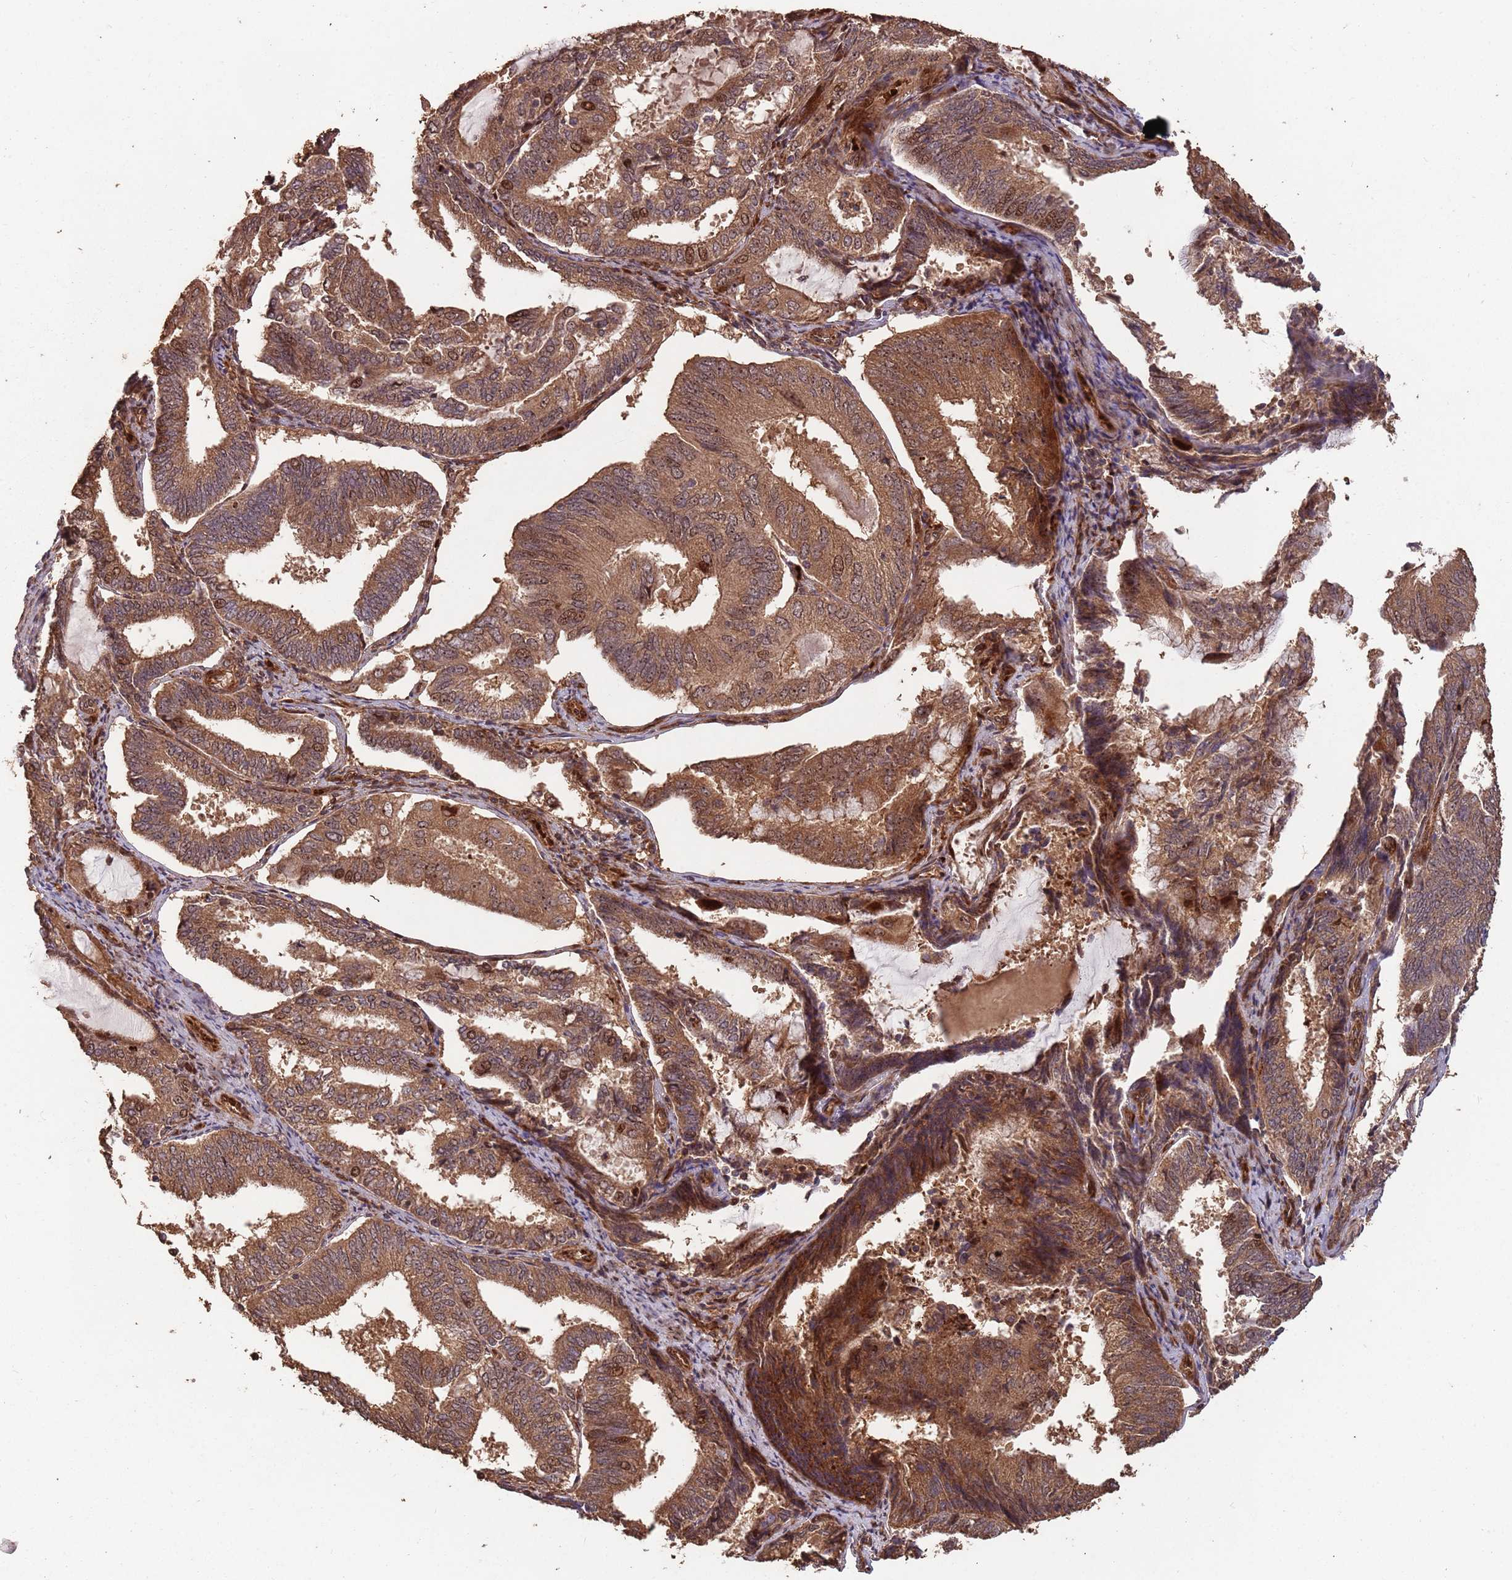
{"staining": {"intensity": "moderate", "quantity": ">75%", "location": "cytoplasmic/membranous,nuclear"}, "tissue": "endometrial cancer", "cell_type": "Tumor cells", "image_type": "cancer", "snomed": [{"axis": "morphology", "description": "Adenocarcinoma, NOS"}, {"axis": "topography", "description": "Endometrium"}], "caption": "The immunohistochemical stain shows moderate cytoplasmic/membranous and nuclear positivity in tumor cells of endometrial adenocarcinoma tissue.", "gene": "ZNF428", "patient": {"sex": "female", "age": 81}}